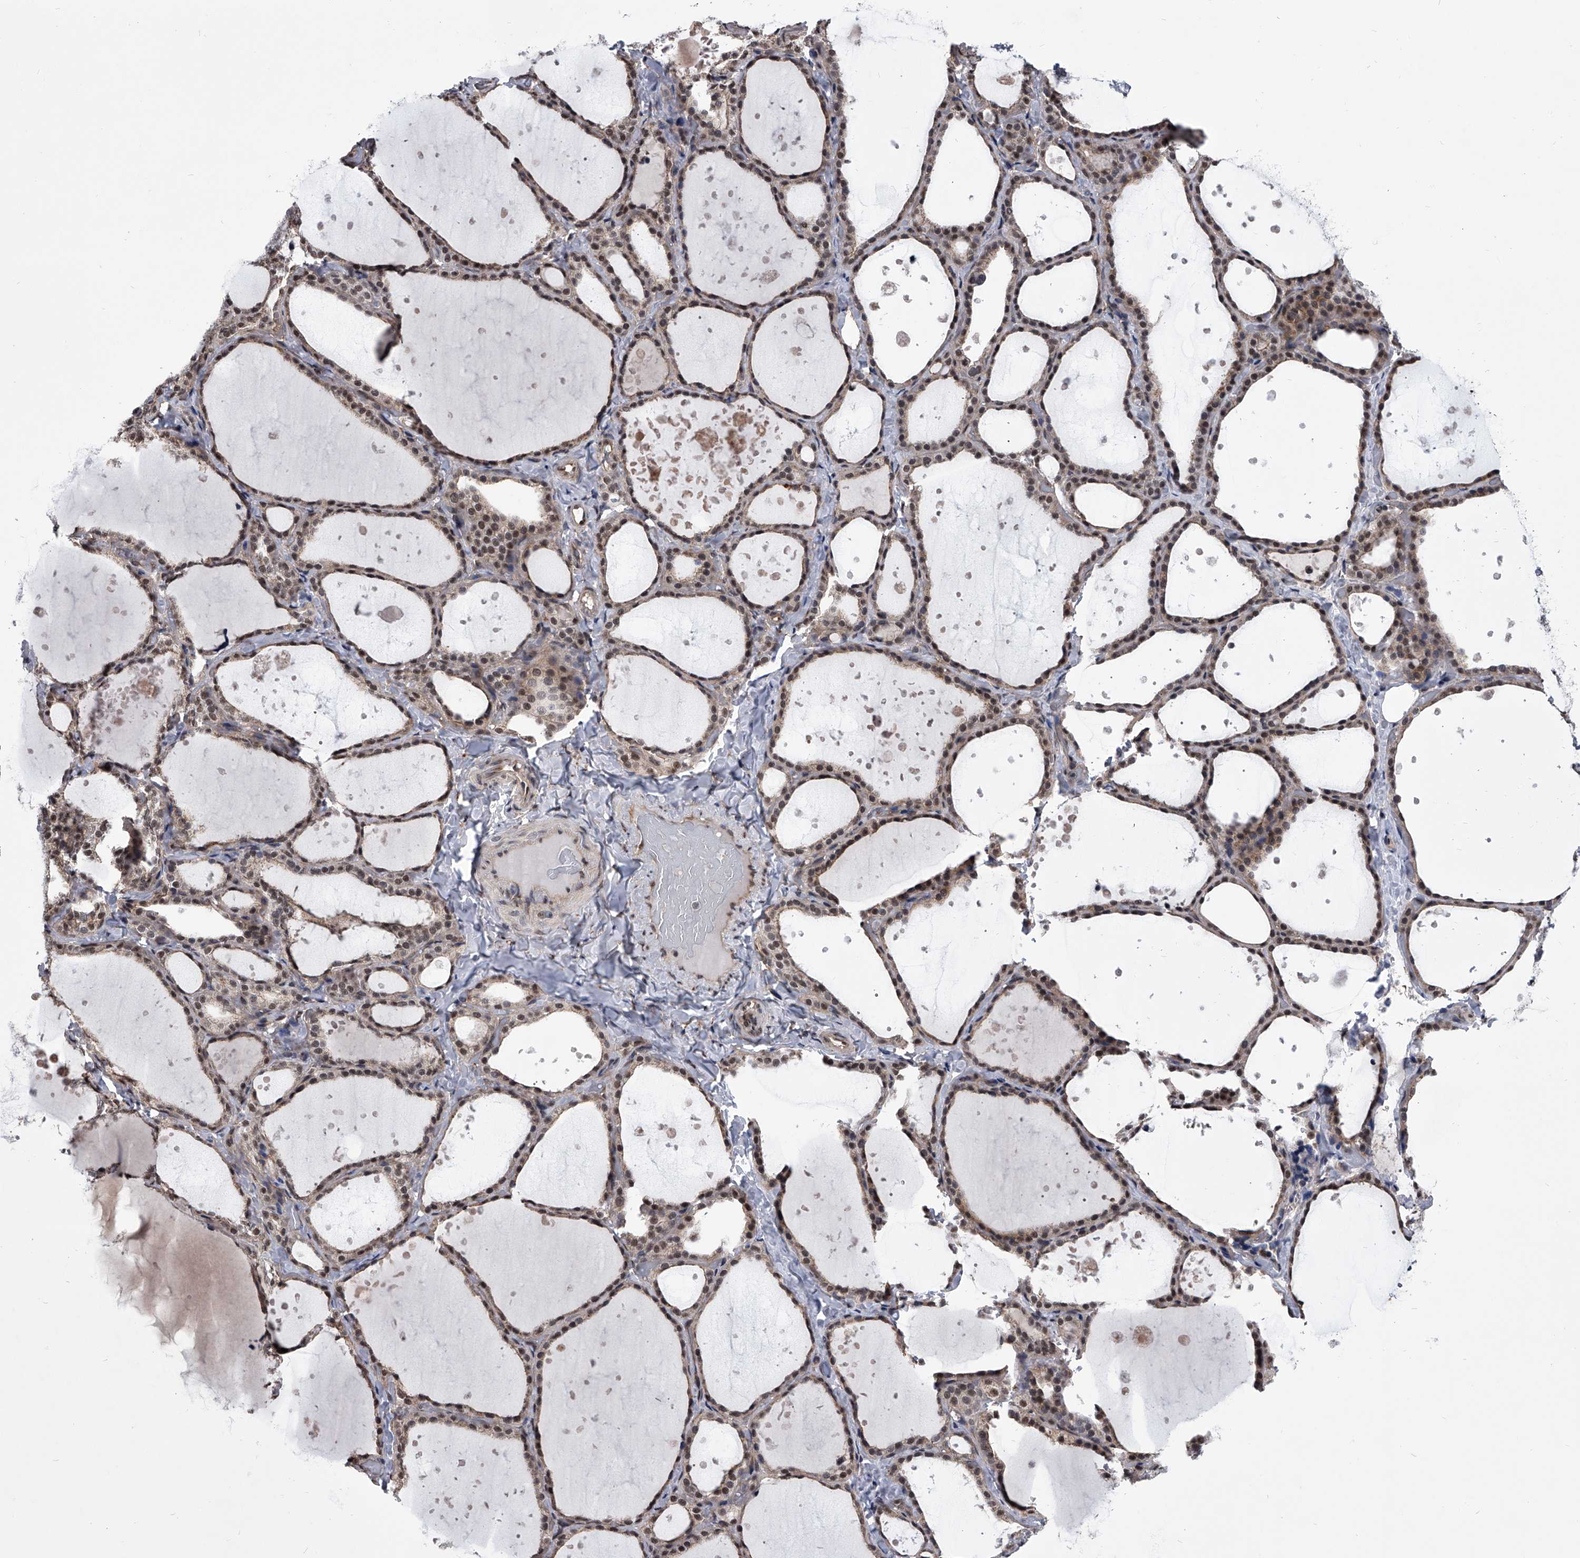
{"staining": {"intensity": "moderate", "quantity": ">75%", "location": "nuclear"}, "tissue": "thyroid gland", "cell_type": "Glandular cells", "image_type": "normal", "snomed": [{"axis": "morphology", "description": "Normal tissue, NOS"}, {"axis": "topography", "description": "Thyroid gland"}], "caption": "Immunohistochemistry of normal thyroid gland demonstrates medium levels of moderate nuclear positivity in approximately >75% of glandular cells.", "gene": "ZNF76", "patient": {"sex": "female", "age": 44}}